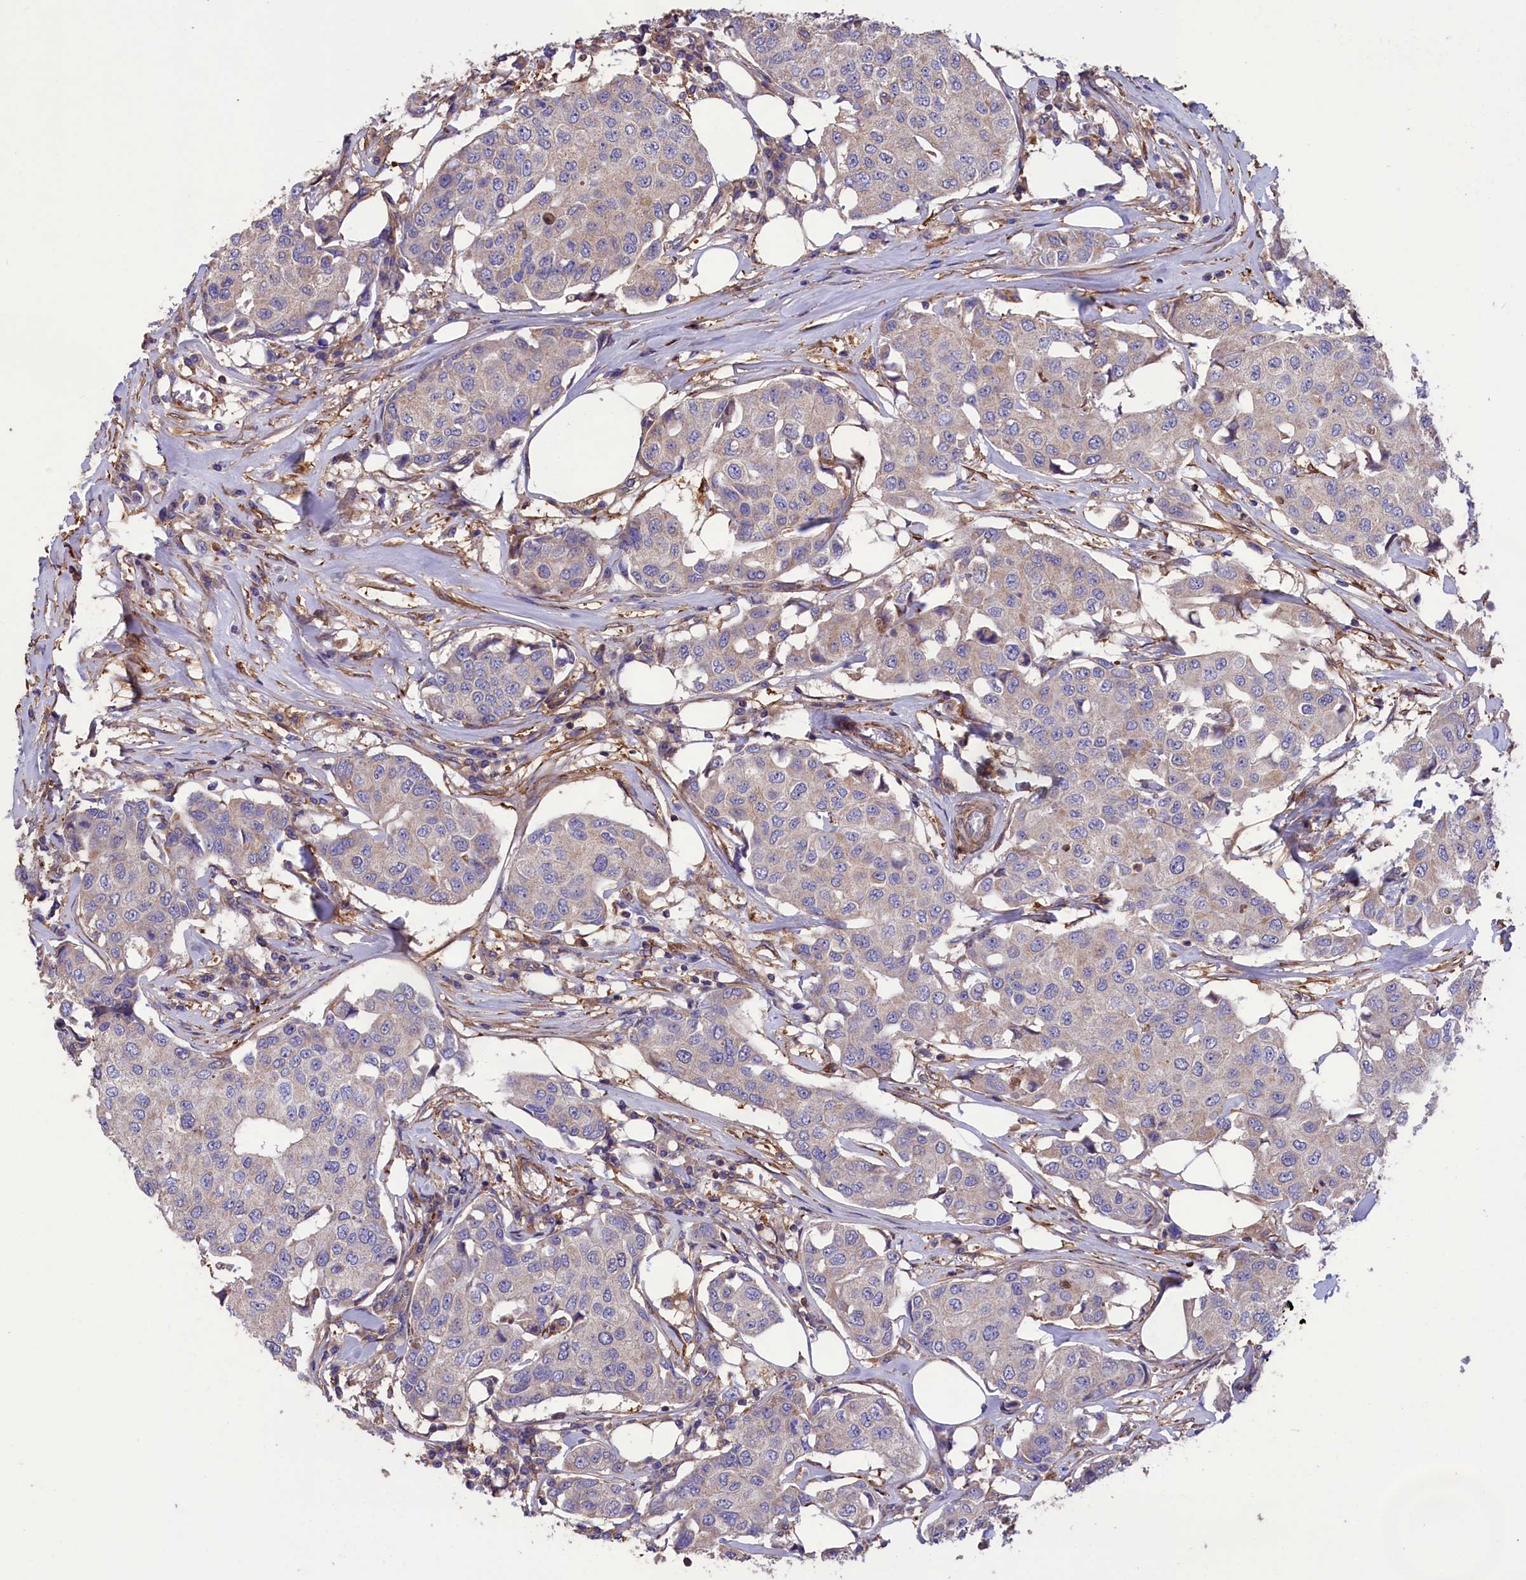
{"staining": {"intensity": "negative", "quantity": "none", "location": "none"}, "tissue": "breast cancer", "cell_type": "Tumor cells", "image_type": "cancer", "snomed": [{"axis": "morphology", "description": "Duct carcinoma"}, {"axis": "topography", "description": "Breast"}], "caption": "Protein analysis of infiltrating ductal carcinoma (breast) shows no significant expression in tumor cells.", "gene": "AMDHD2", "patient": {"sex": "female", "age": 80}}